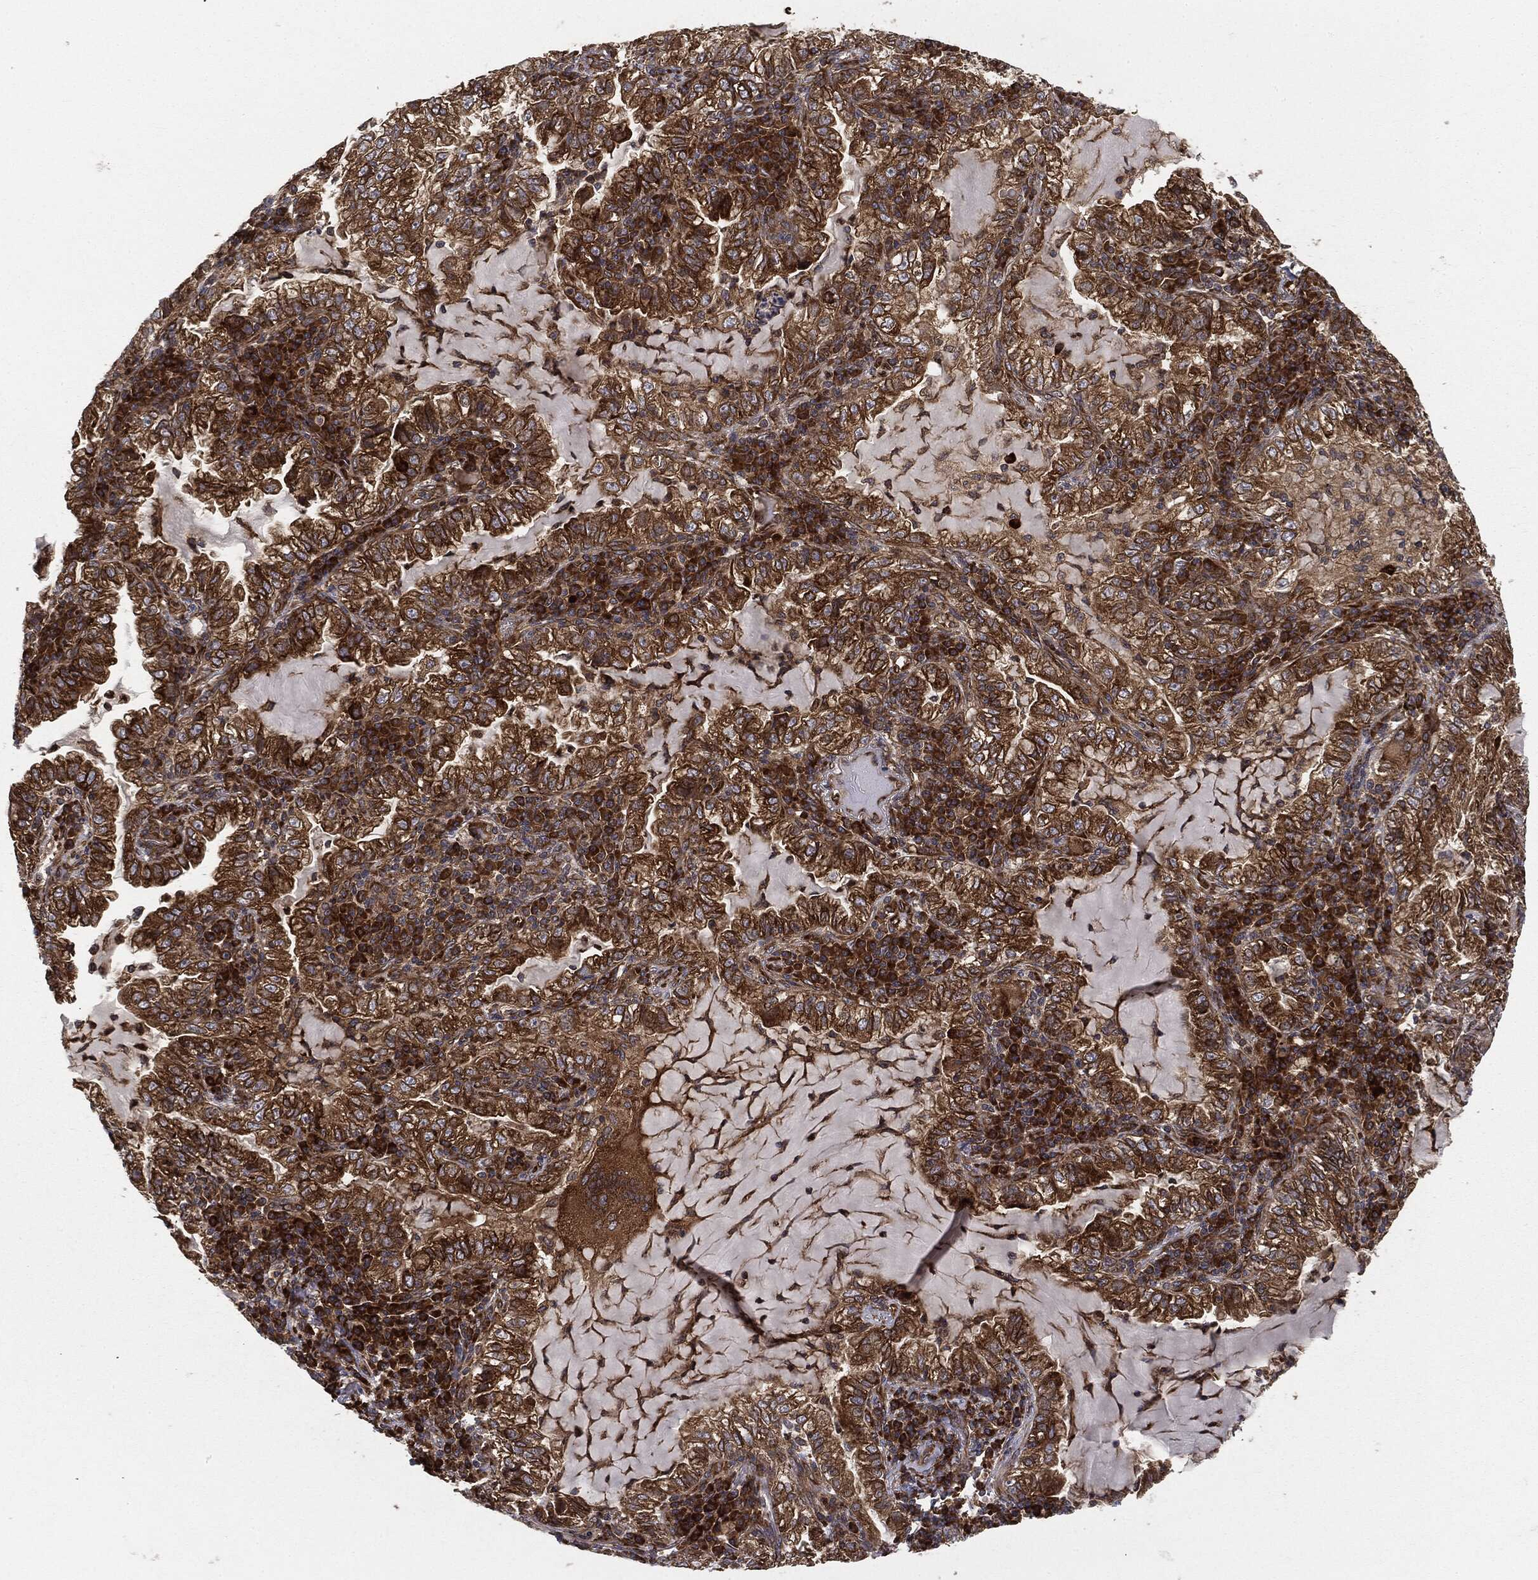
{"staining": {"intensity": "strong", "quantity": ">75%", "location": "cytoplasmic/membranous"}, "tissue": "lung cancer", "cell_type": "Tumor cells", "image_type": "cancer", "snomed": [{"axis": "morphology", "description": "Adenocarcinoma, NOS"}, {"axis": "topography", "description": "Lung"}], "caption": "IHC of adenocarcinoma (lung) displays high levels of strong cytoplasmic/membranous staining in approximately >75% of tumor cells. Using DAB (brown) and hematoxylin (blue) stains, captured at high magnification using brightfield microscopy.", "gene": "EIF2AK2", "patient": {"sex": "female", "age": 73}}